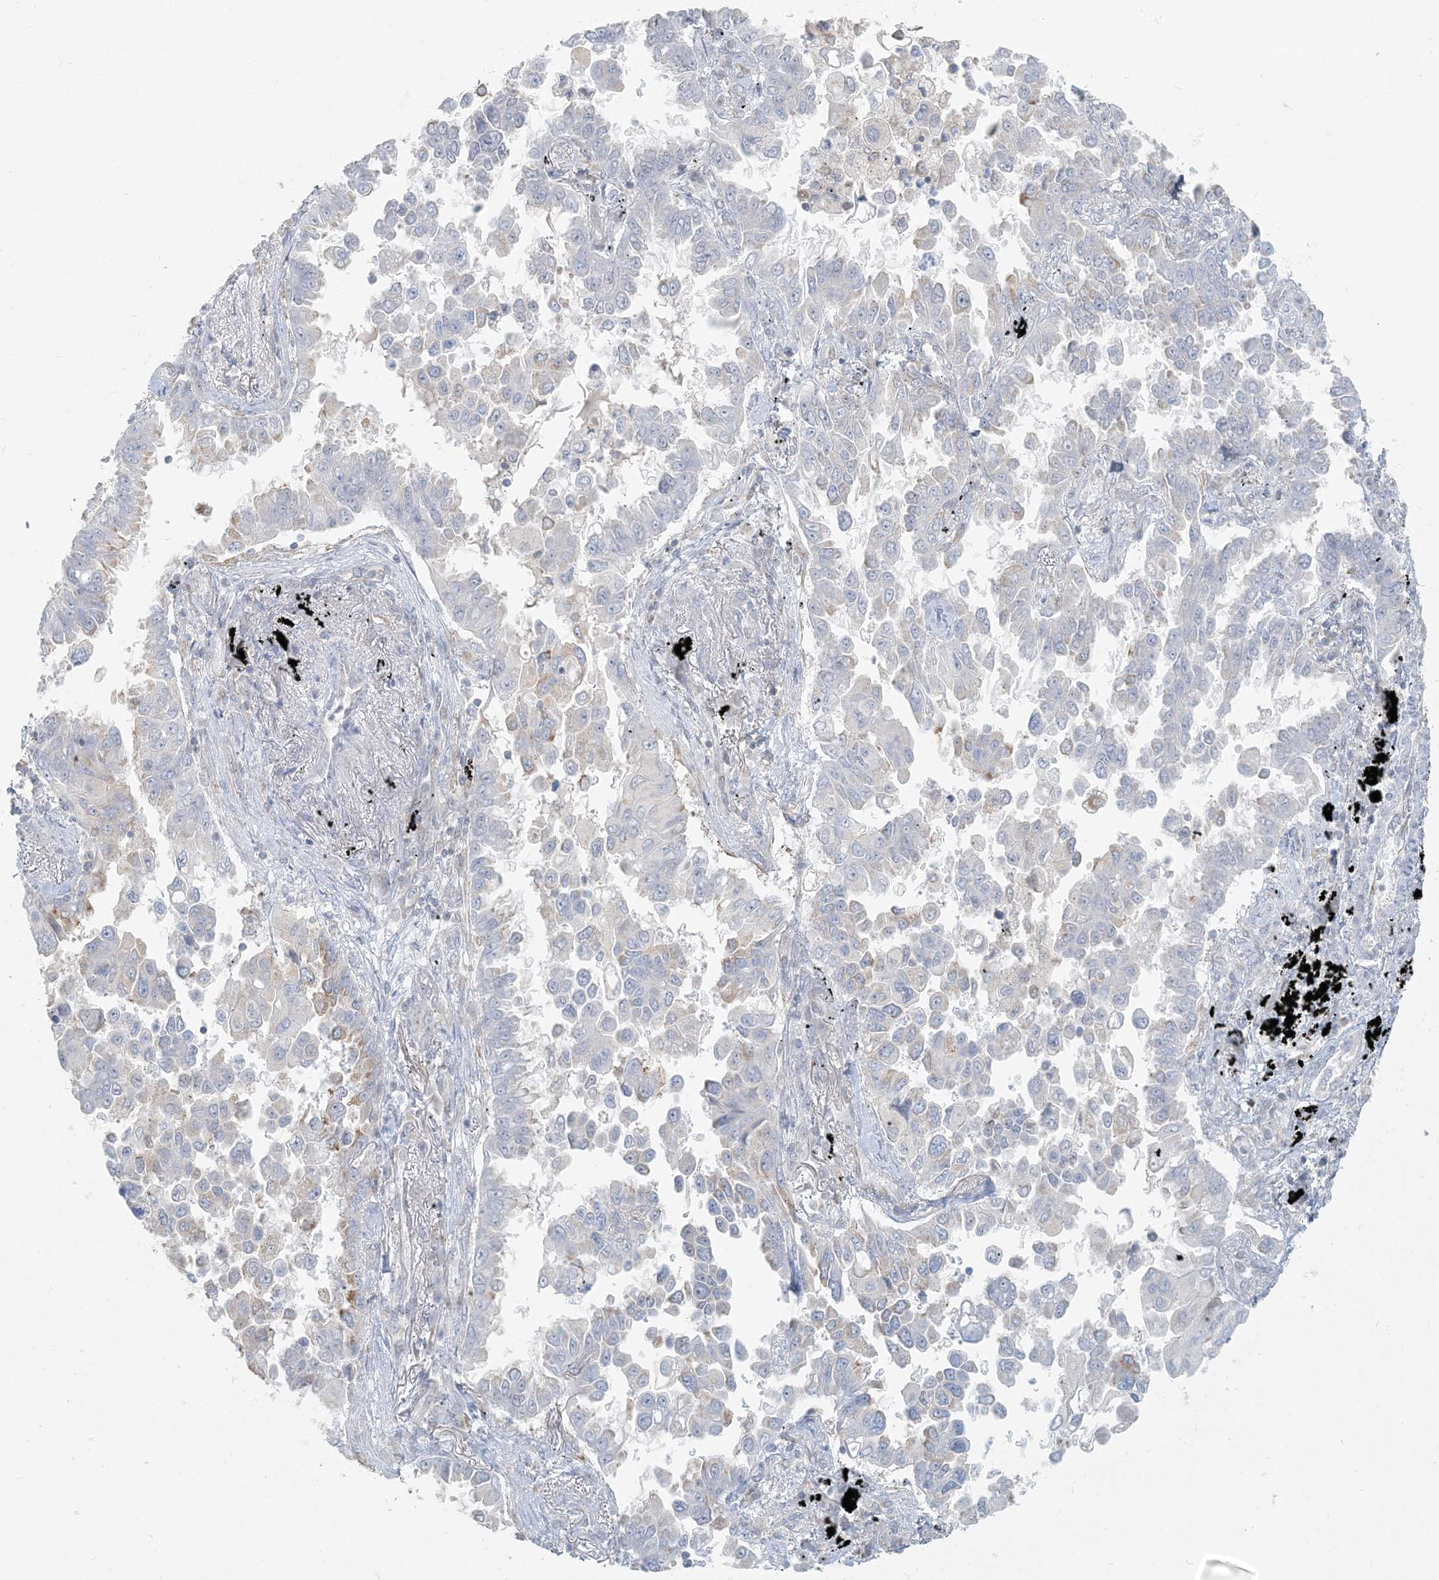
{"staining": {"intensity": "weak", "quantity": "<25%", "location": "cytoplasmic/membranous"}, "tissue": "lung cancer", "cell_type": "Tumor cells", "image_type": "cancer", "snomed": [{"axis": "morphology", "description": "Adenocarcinoma, NOS"}, {"axis": "topography", "description": "Lung"}], "caption": "Protein analysis of lung cancer displays no significant positivity in tumor cells.", "gene": "HACL1", "patient": {"sex": "female", "age": 67}}